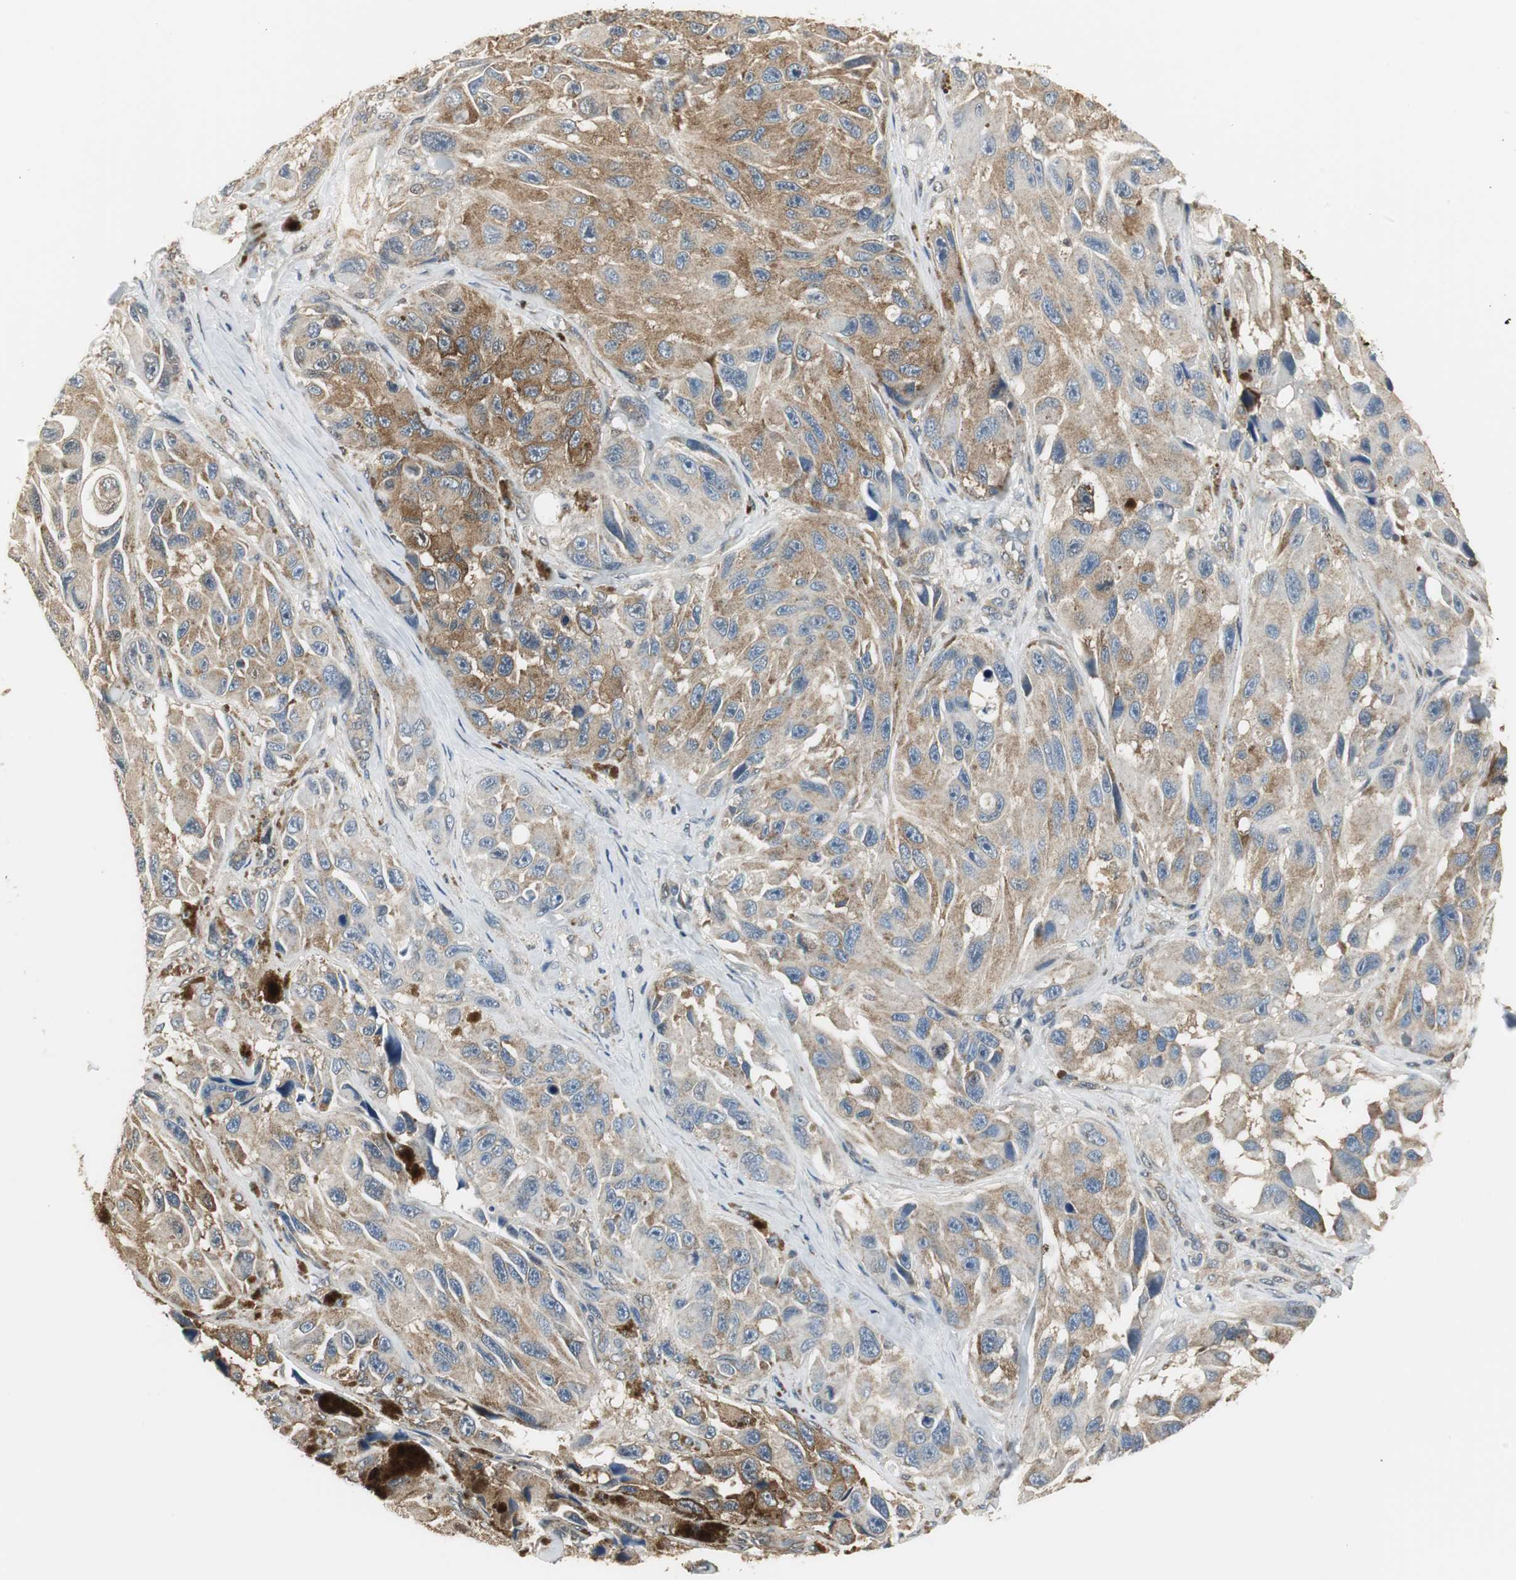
{"staining": {"intensity": "moderate", "quantity": ">75%", "location": "cytoplasmic/membranous"}, "tissue": "melanoma", "cell_type": "Tumor cells", "image_type": "cancer", "snomed": [{"axis": "morphology", "description": "Malignant melanoma, NOS"}, {"axis": "topography", "description": "Skin"}], "caption": "DAB (3,3'-diaminobenzidine) immunohistochemical staining of human melanoma shows moderate cytoplasmic/membranous protein positivity in about >75% of tumor cells.", "gene": "CCT5", "patient": {"sex": "female", "age": 73}}